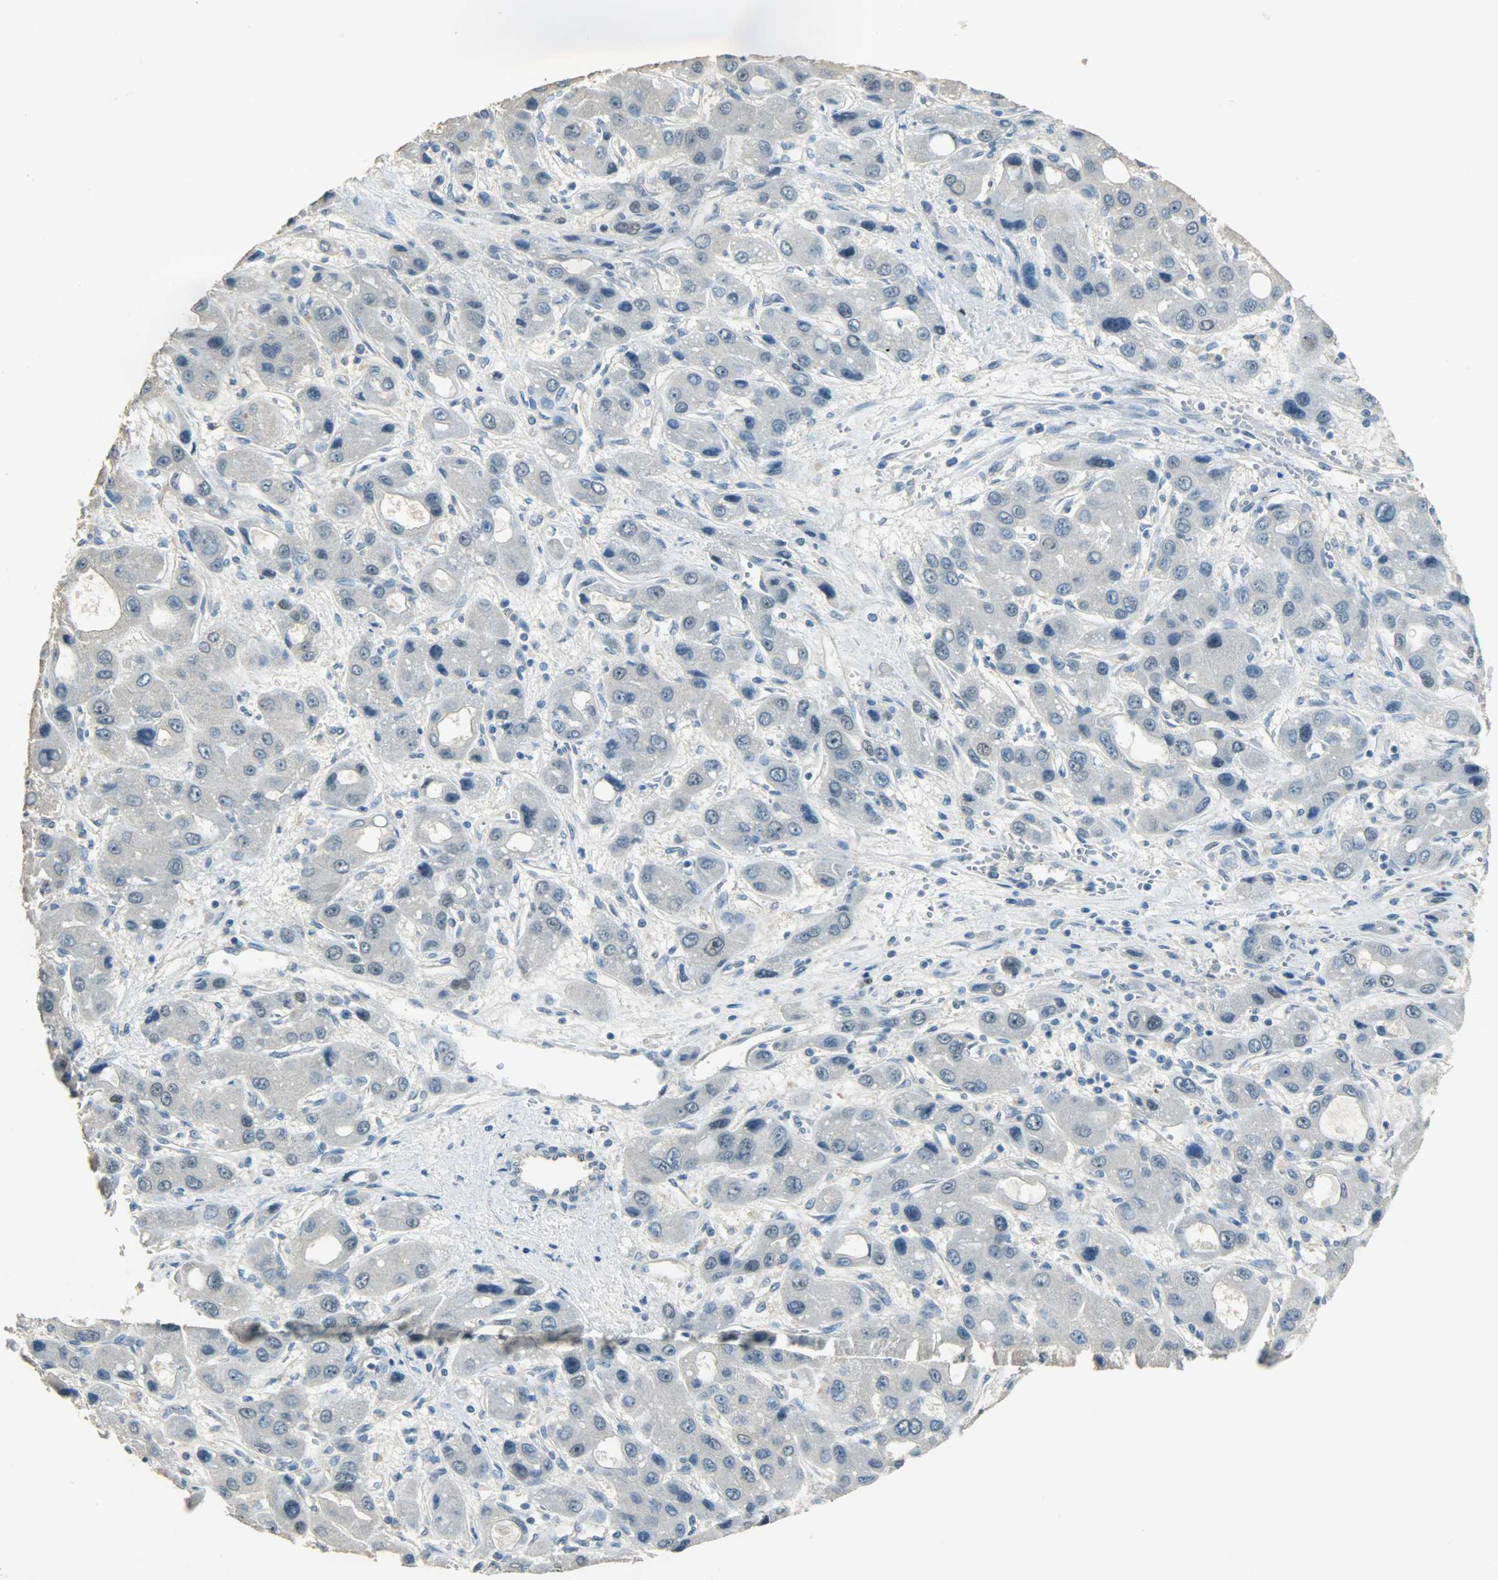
{"staining": {"intensity": "negative", "quantity": "none", "location": "none"}, "tissue": "liver cancer", "cell_type": "Tumor cells", "image_type": "cancer", "snomed": [{"axis": "morphology", "description": "Carcinoma, Hepatocellular, NOS"}, {"axis": "topography", "description": "Liver"}], "caption": "Immunohistochemistry image of neoplastic tissue: human liver cancer (hepatocellular carcinoma) stained with DAB (3,3'-diaminobenzidine) shows no significant protein expression in tumor cells.", "gene": "PRMT5", "patient": {"sex": "male", "age": 55}}